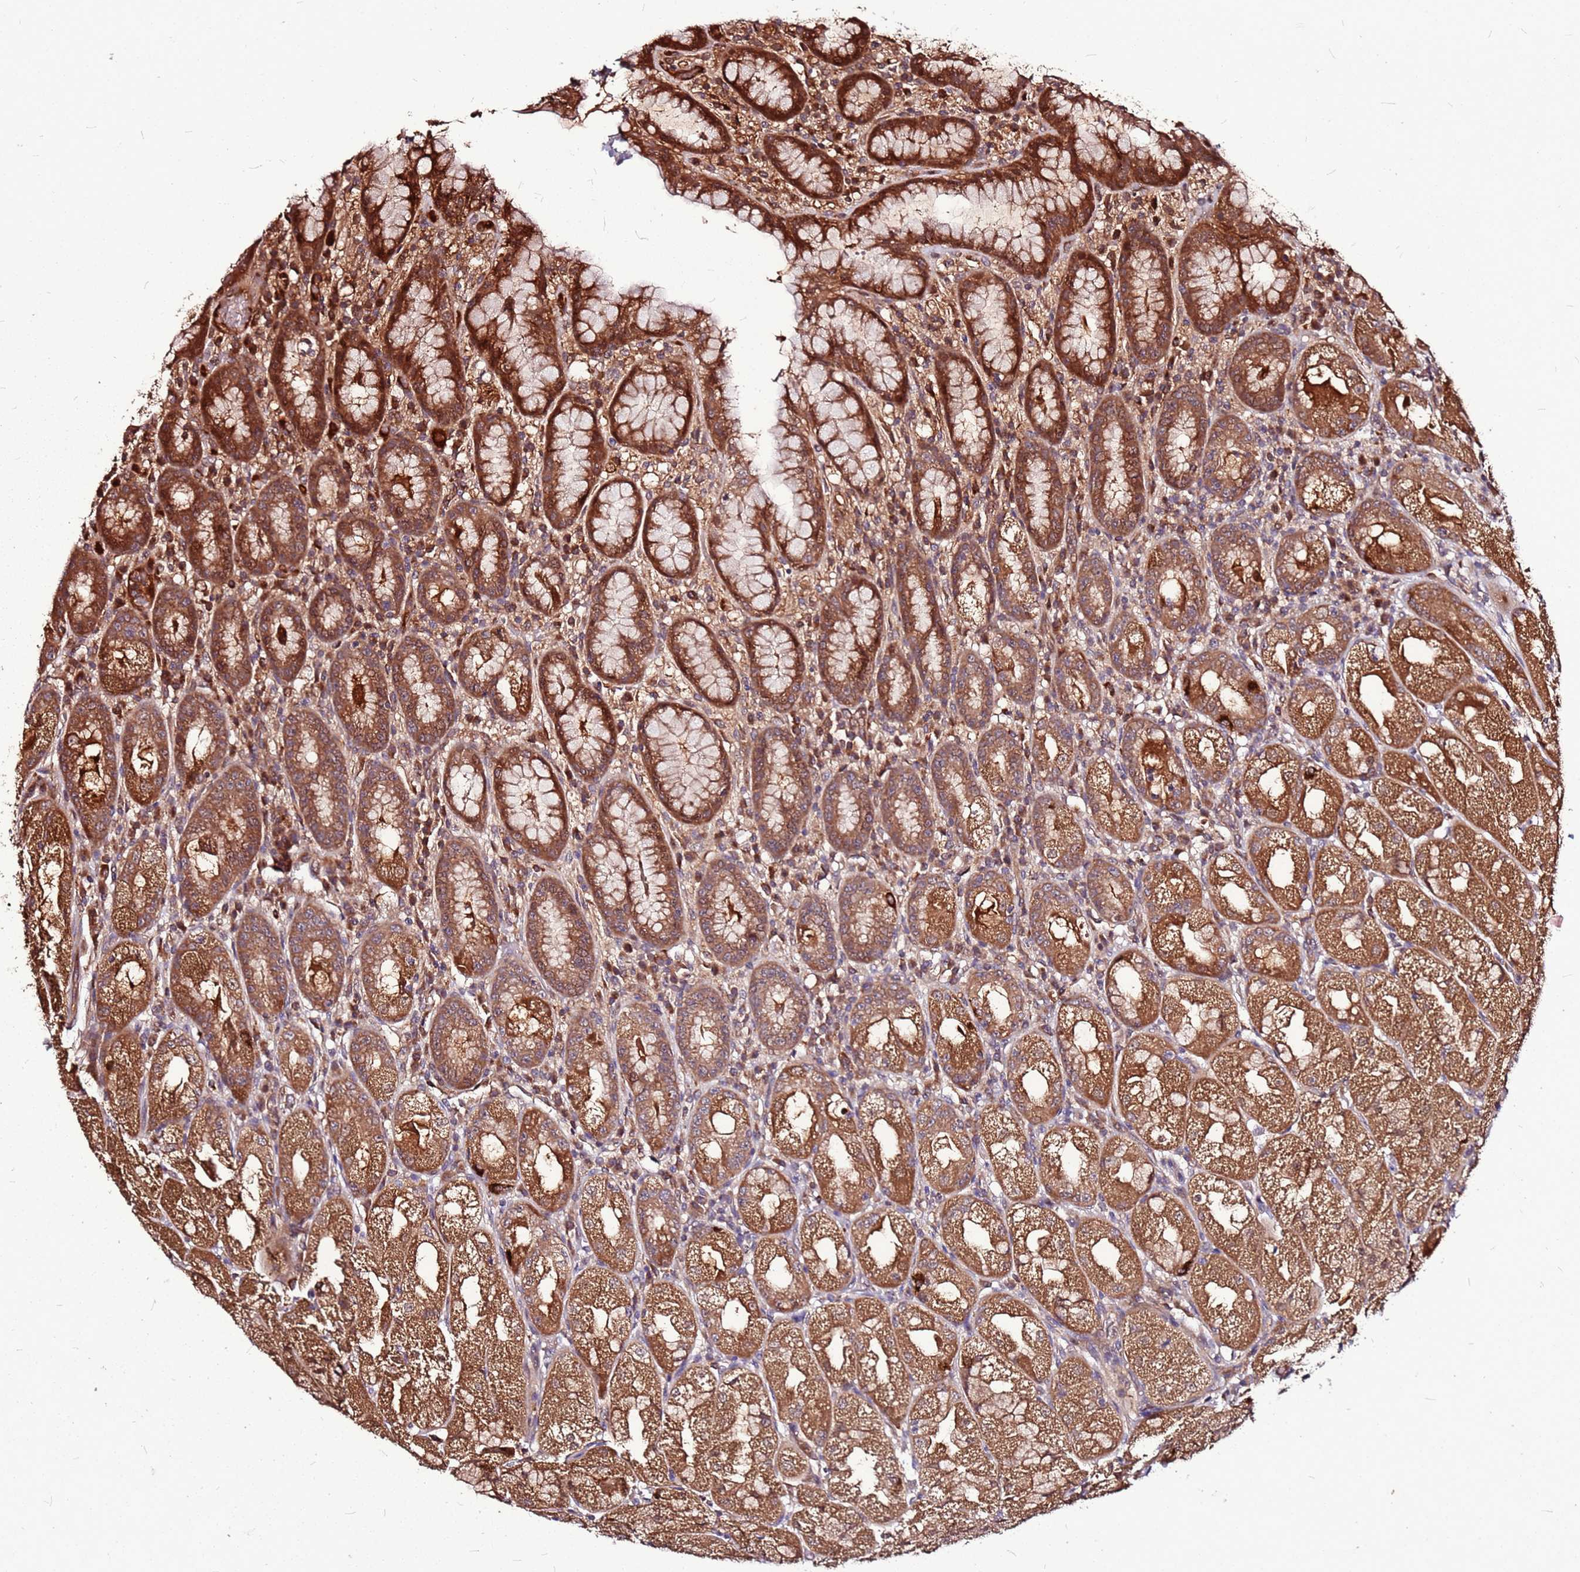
{"staining": {"intensity": "strong", "quantity": ">75%", "location": "cytoplasmic/membranous"}, "tissue": "stomach", "cell_type": "Glandular cells", "image_type": "normal", "snomed": [{"axis": "morphology", "description": "Normal tissue, NOS"}, {"axis": "topography", "description": "Stomach, upper"}], "caption": "Immunohistochemistry (IHC) of unremarkable human stomach displays high levels of strong cytoplasmic/membranous positivity in approximately >75% of glandular cells.", "gene": "LYPLAL1", "patient": {"sex": "male", "age": 52}}